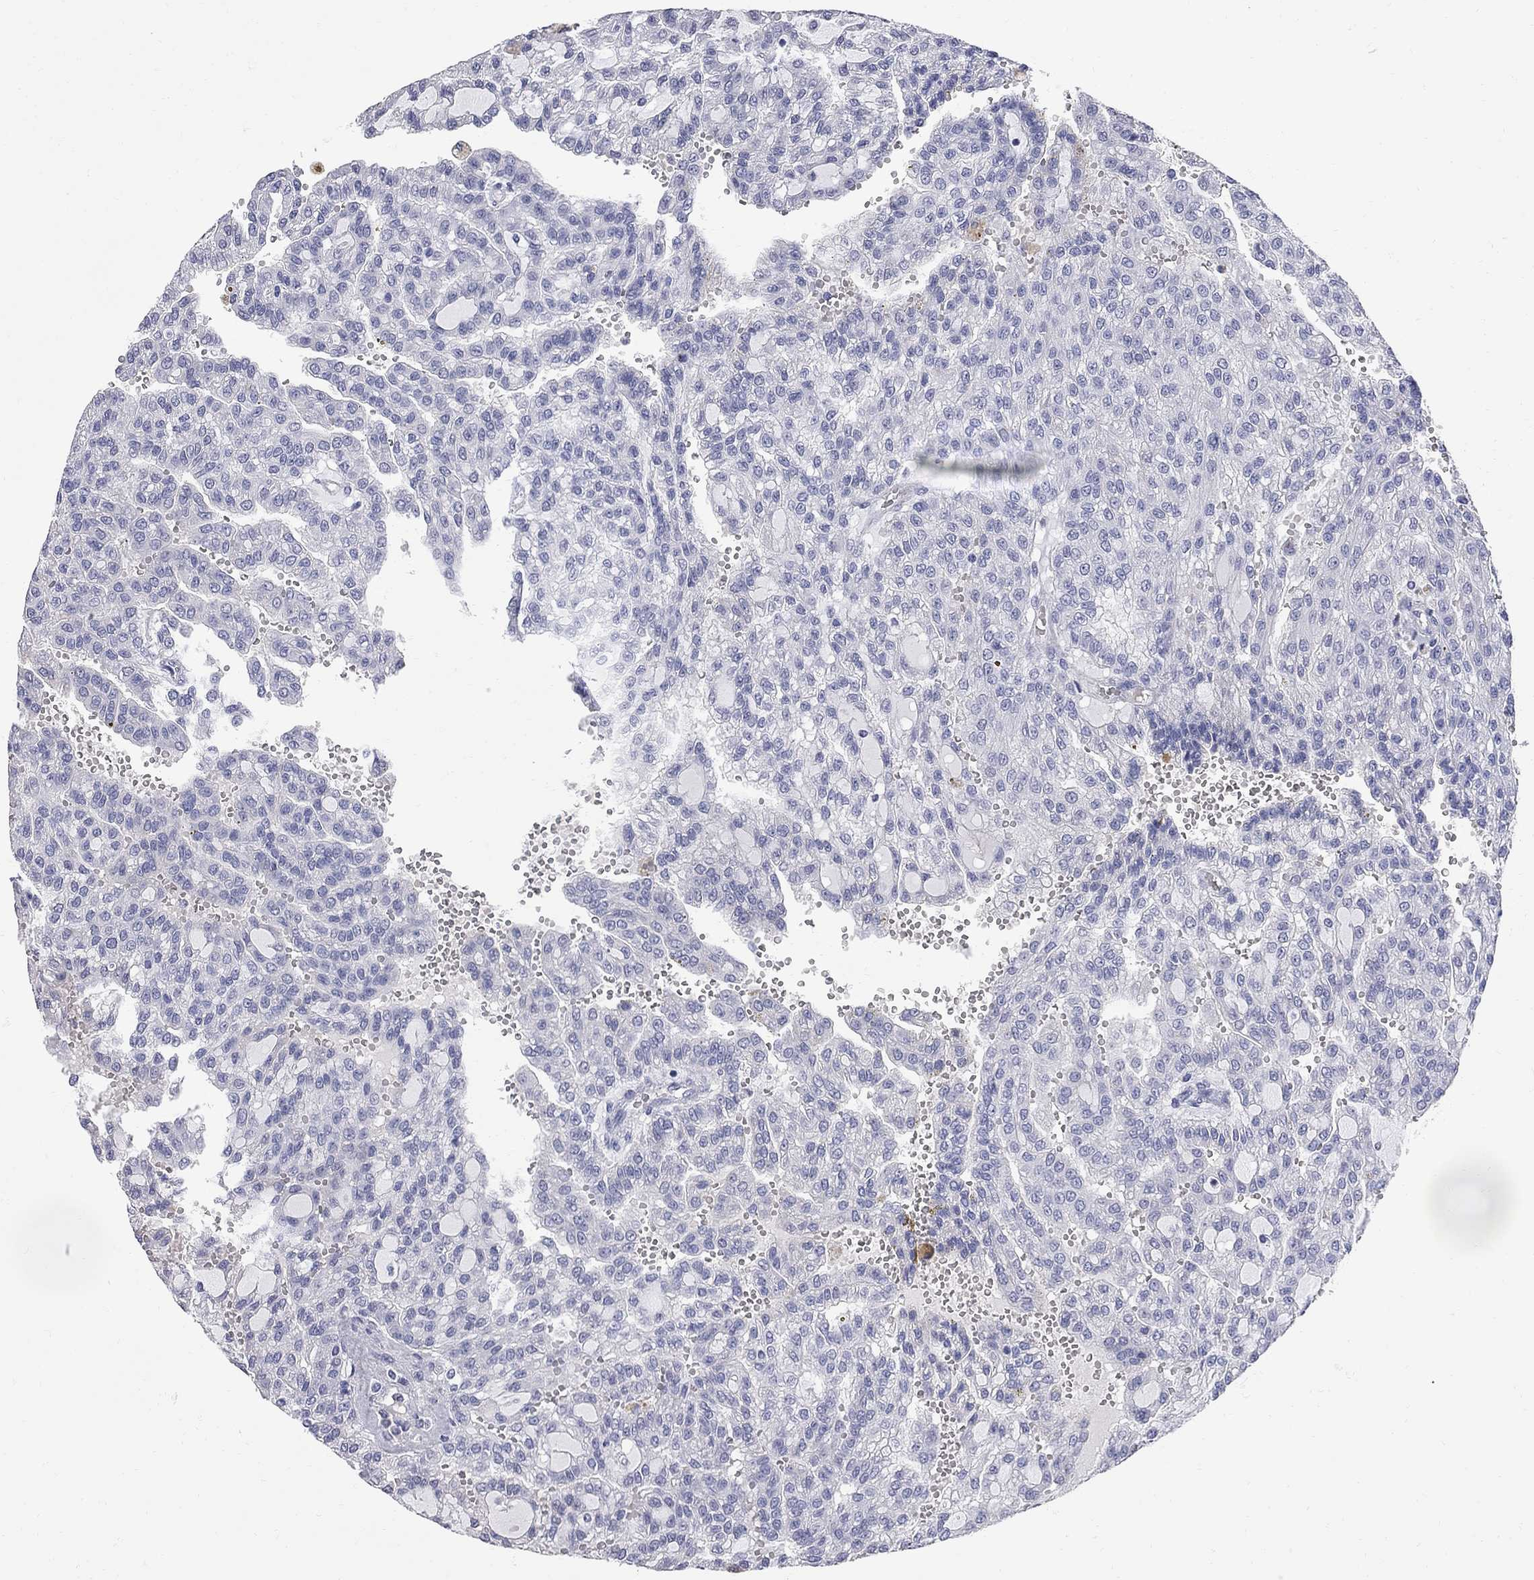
{"staining": {"intensity": "negative", "quantity": "none", "location": "none"}, "tissue": "renal cancer", "cell_type": "Tumor cells", "image_type": "cancer", "snomed": [{"axis": "morphology", "description": "Adenocarcinoma, NOS"}, {"axis": "topography", "description": "Kidney"}], "caption": "Protein analysis of adenocarcinoma (renal) shows no significant staining in tumor cells. (DAB (3,3'-diaminobenzidine) IHC, high magnification).", "gene": "FAM221B", "patient": {"sex": "male", "age": 63}}